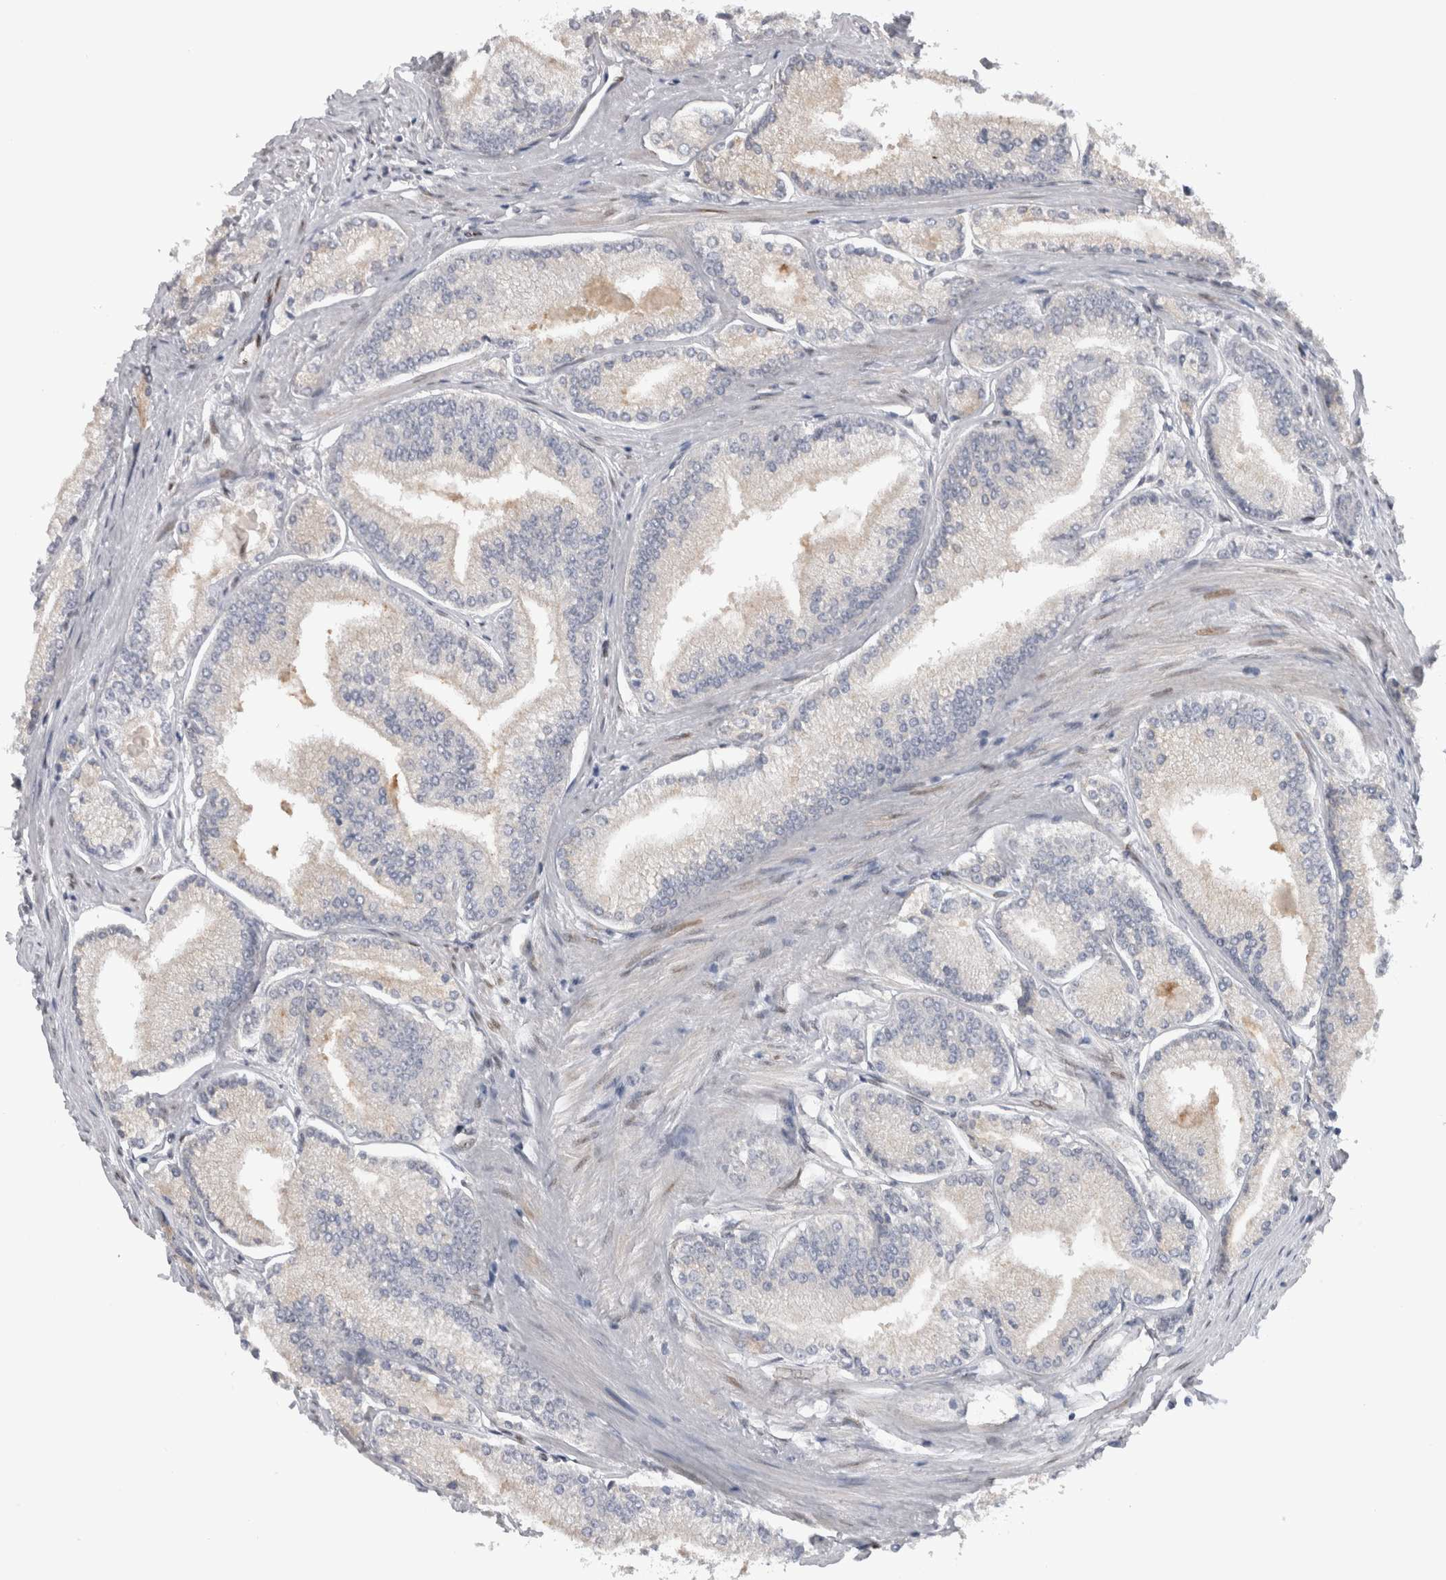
{"staining": {"intensity": "negative", "quantity": "none", "location": "none"}, "tissue": "prostate cancer", "cell_type": "Tumor cells", "image_type": "cancer", "snomed": [{"axis": "morphology", "description": "Adenocarcinoma, Low grade"}, {"axis": "topography", "description": "Prostate"}], "caption": "Human prostate cancer stained for a protein using immunohistochemistry displays no staining in tumor cells.", "gene": "DMTN", "patient": {"sex": "male", "age": 52}}